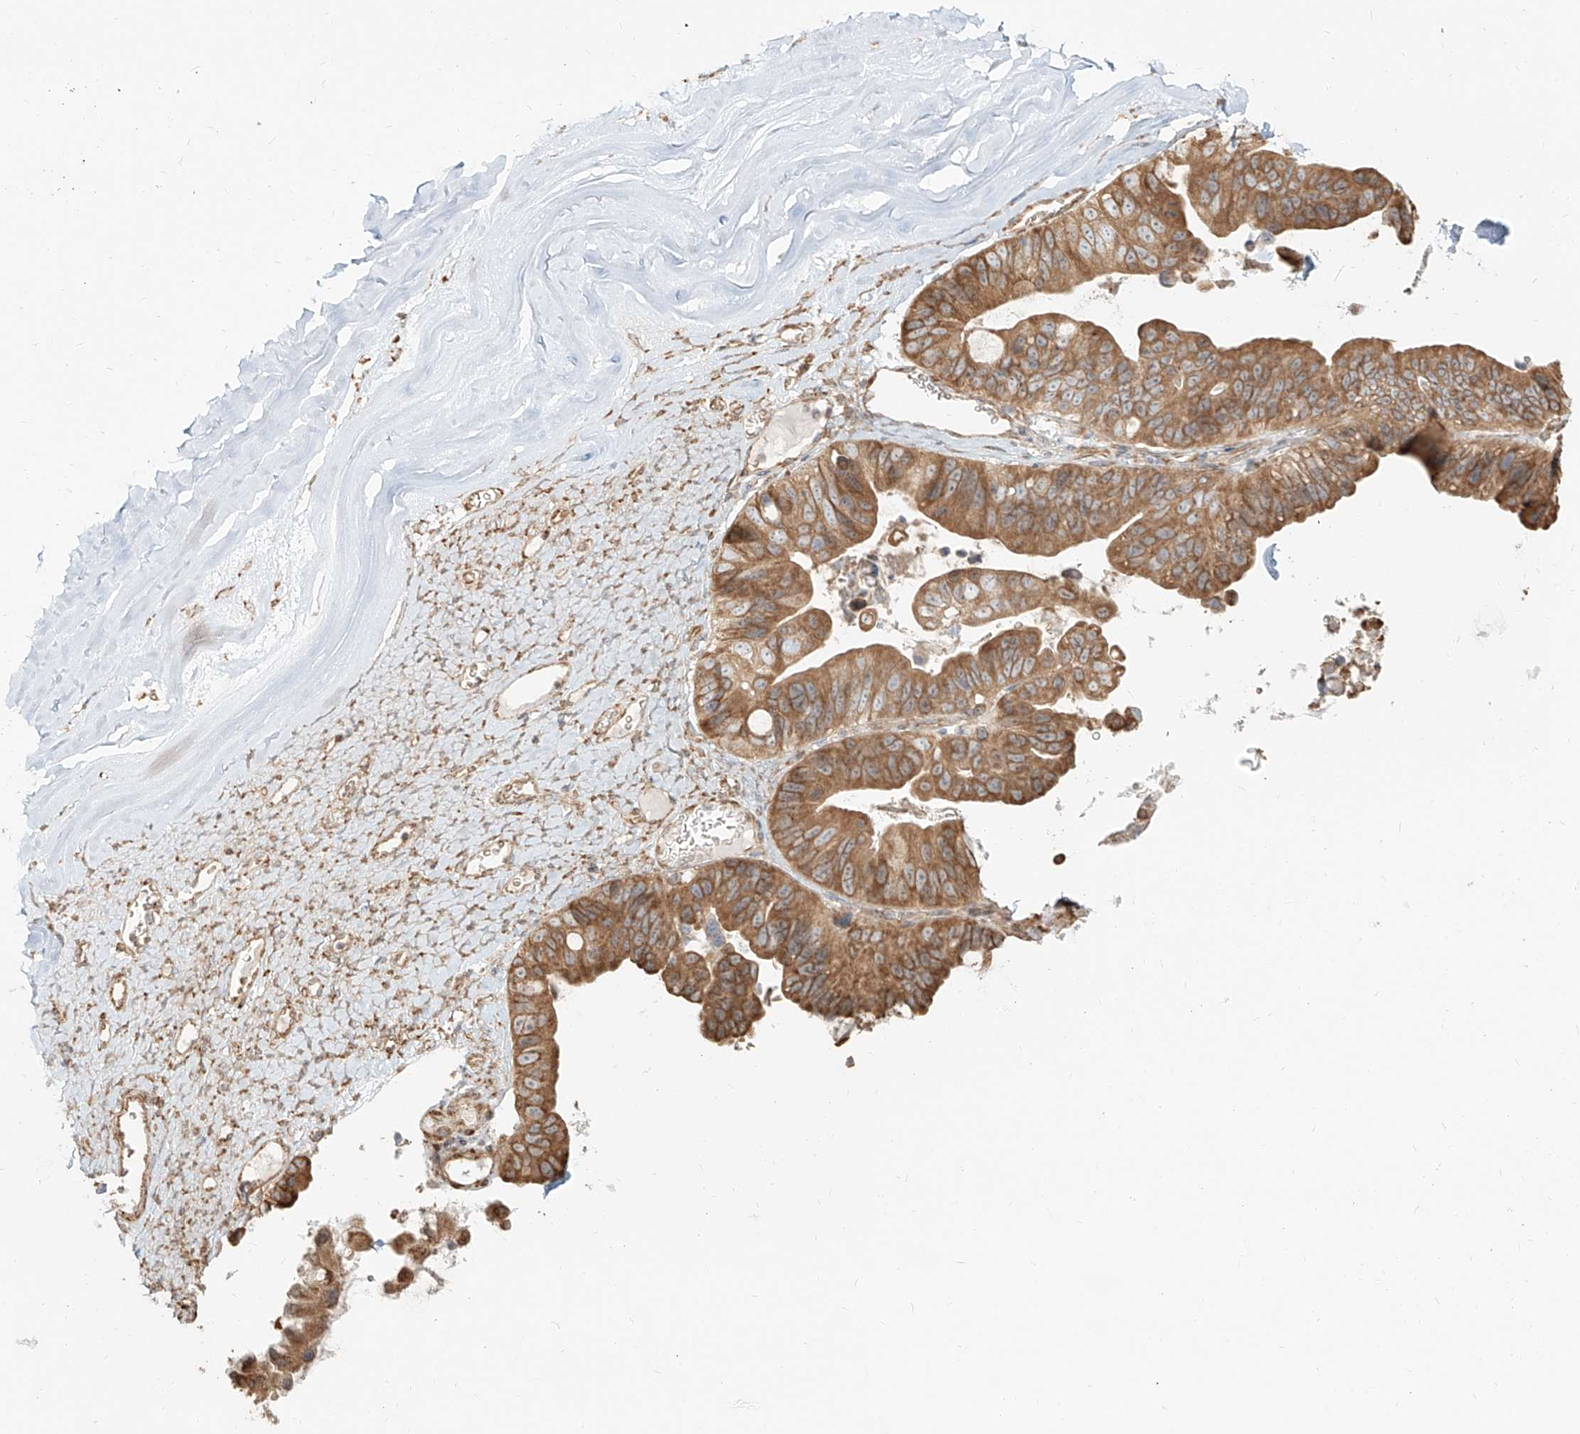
{"staining": {"intensity": "moderate", "quantity": ">75%", "location": "cytoplasmic/membranous"}, "tissue": "ovarian cancer", "cell_type": "Tumor cells", "image_type": "cancer", "snomed": [{"axis": "morphology", "description": "Cystadenocarcinoma, mucinous, NOS"}, {"axis": "topography", "description": "Ovary"}], "caption": "Immunohistochemical staining of human ovarian mucinous cystadenocarcinoma demonstrates medium levels of moderate cytoplasmic/membranous protein staining in about >75% of tumor cells.", "gene": "UBE2K", "patient": {"sex": "female", "age": 61}}